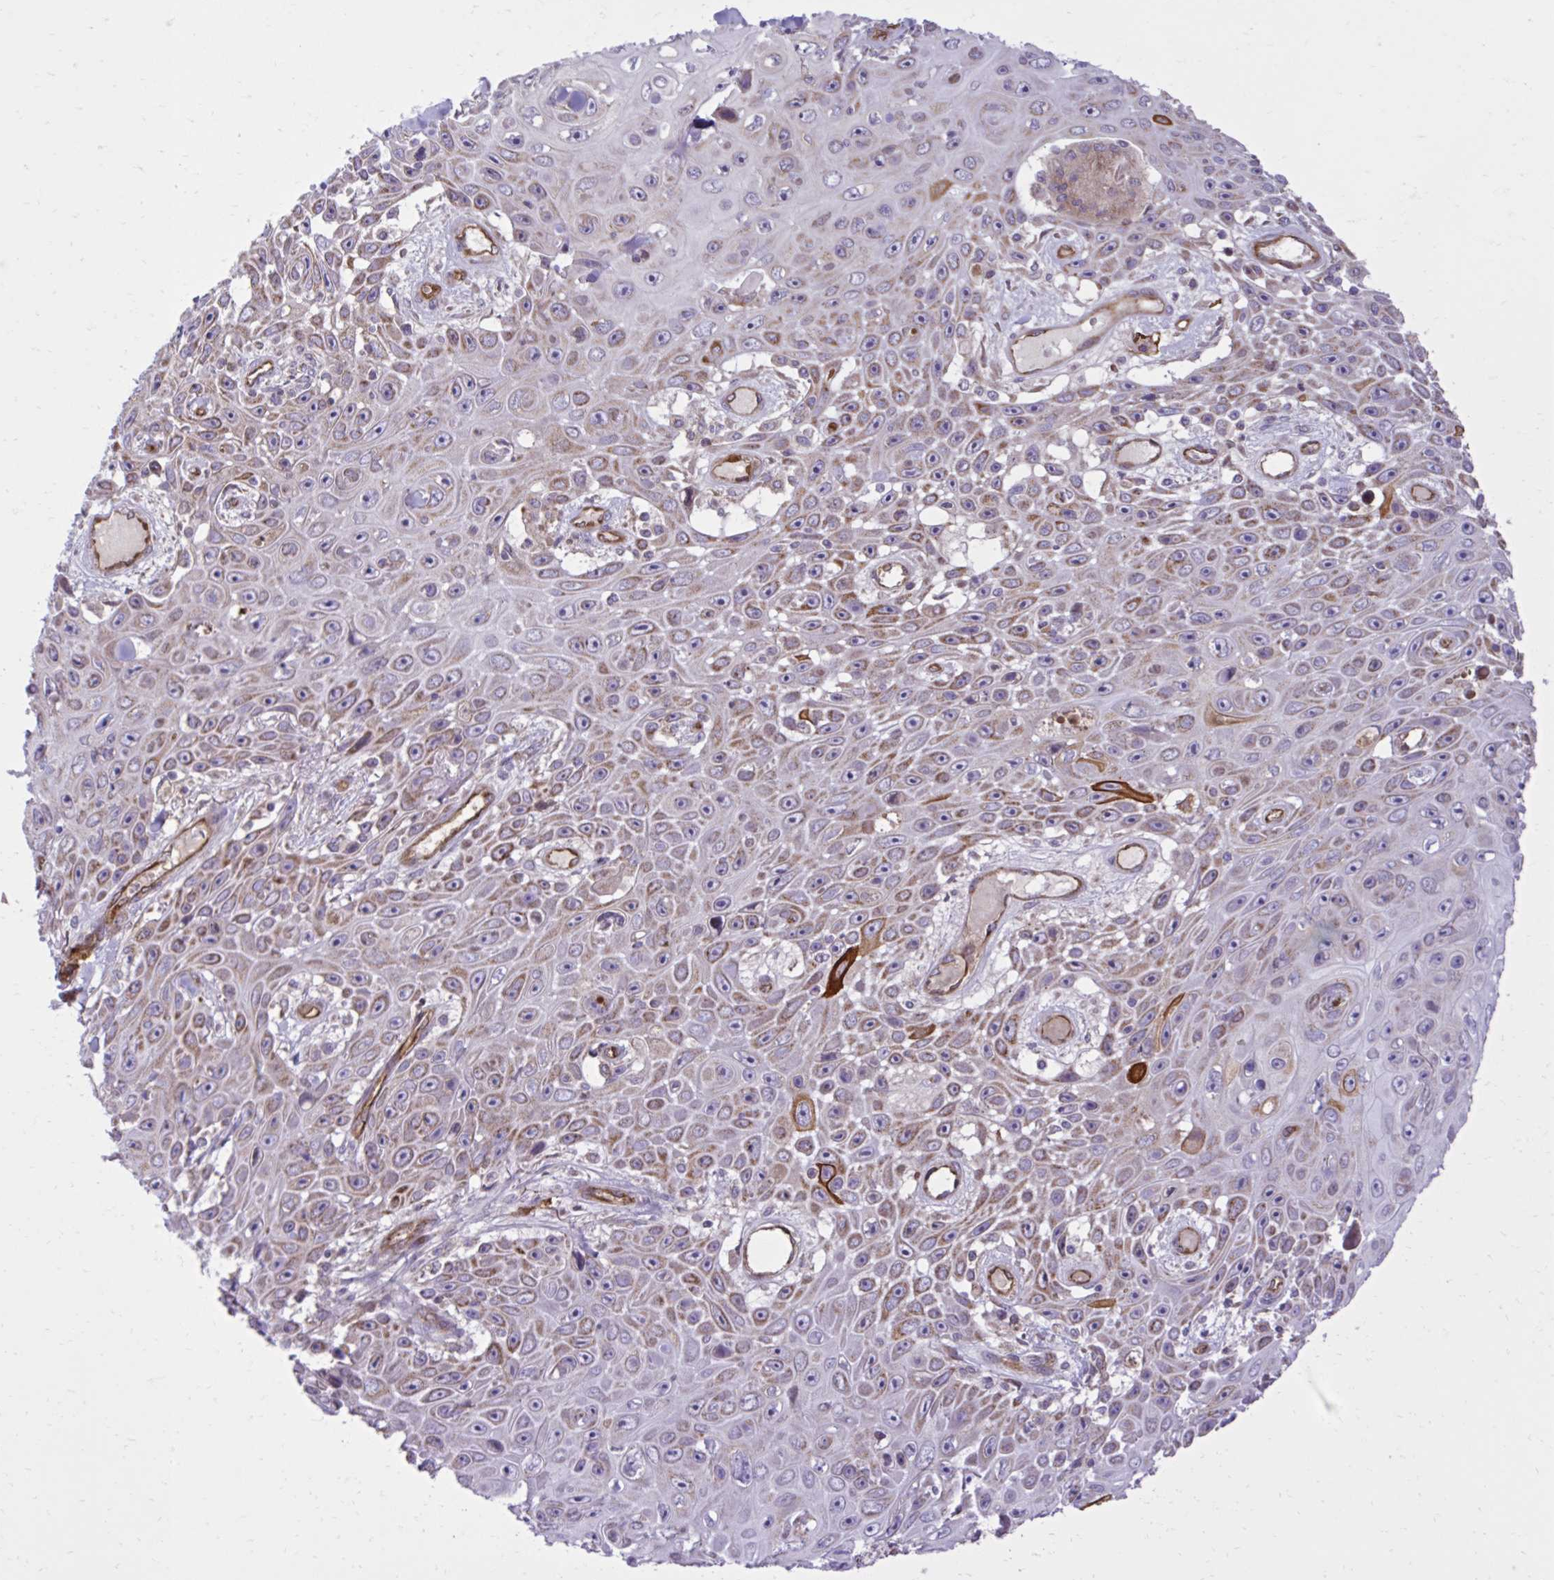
{"staining": {"intensity": "strong", "quantity": "<25%", "location": "cytoplasmic/membranous"}, "tissue": "skin cancer", "cell_type": "Tumor cells", "image_type": "cancer", "snomed": [{"axis": "morphology", "description": "Squamous cell carcinoma, NOS"}, {"axis": "topography", "description": "Skin"}], "caption": "Protein expression analysis of human squamous cell carcinoma (skin) reveals strong cytoplasmic/membranous positivity in about <25% of tumor cells. Immunohistochemistry stains the protein of interest in brown and the nuclei are stained blue.", "gene": "LIMS1", "patient": {"sex": "male", "age": 82}}